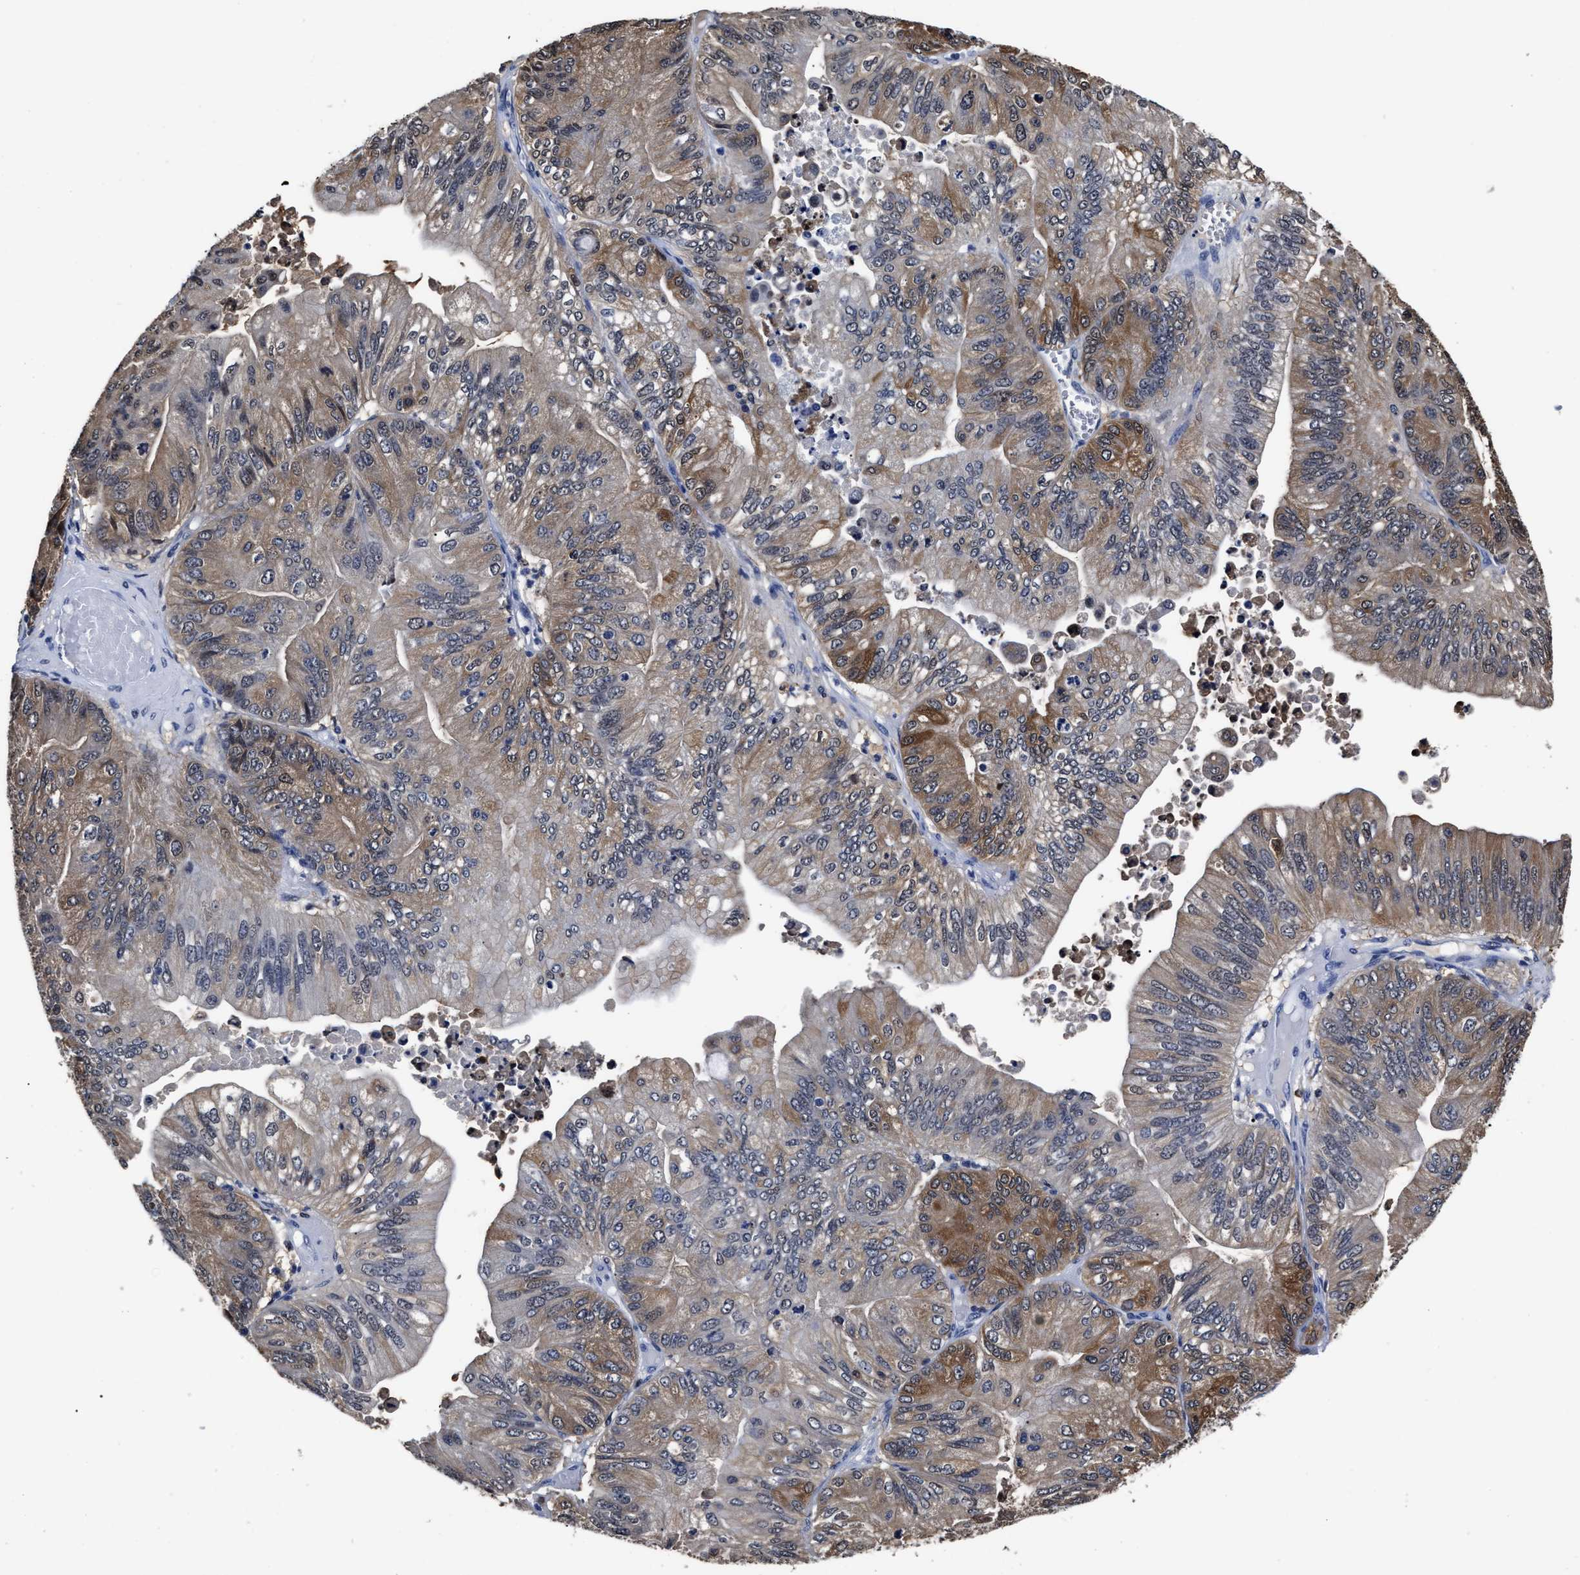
{"staining": {"intensity": "moderate", "quantity": ">75%", "location": "cytoplasmic/membranous"}, "tissue": "ovarian cancer", "cell_type": "Tumor cells", "image_type": "cancer", "snomed": [{"axis": "morphology", "description": "Cystadenocarcinoma, mucinous, NOS"}, {"axis": "topography", "description": "Ovary"}], "caption": "A medium amount of moderate cytoplasmic/membranous expression is seen in approximately >75% of tumor cells in ovarian cancer (mucinous cystadenocarcinoma) tissue. (brown staining indicates protein expression, while blue staining denotes nuclei).", "gene": "PRPF4B", "patient": {"sex": "female", "age": 61}}